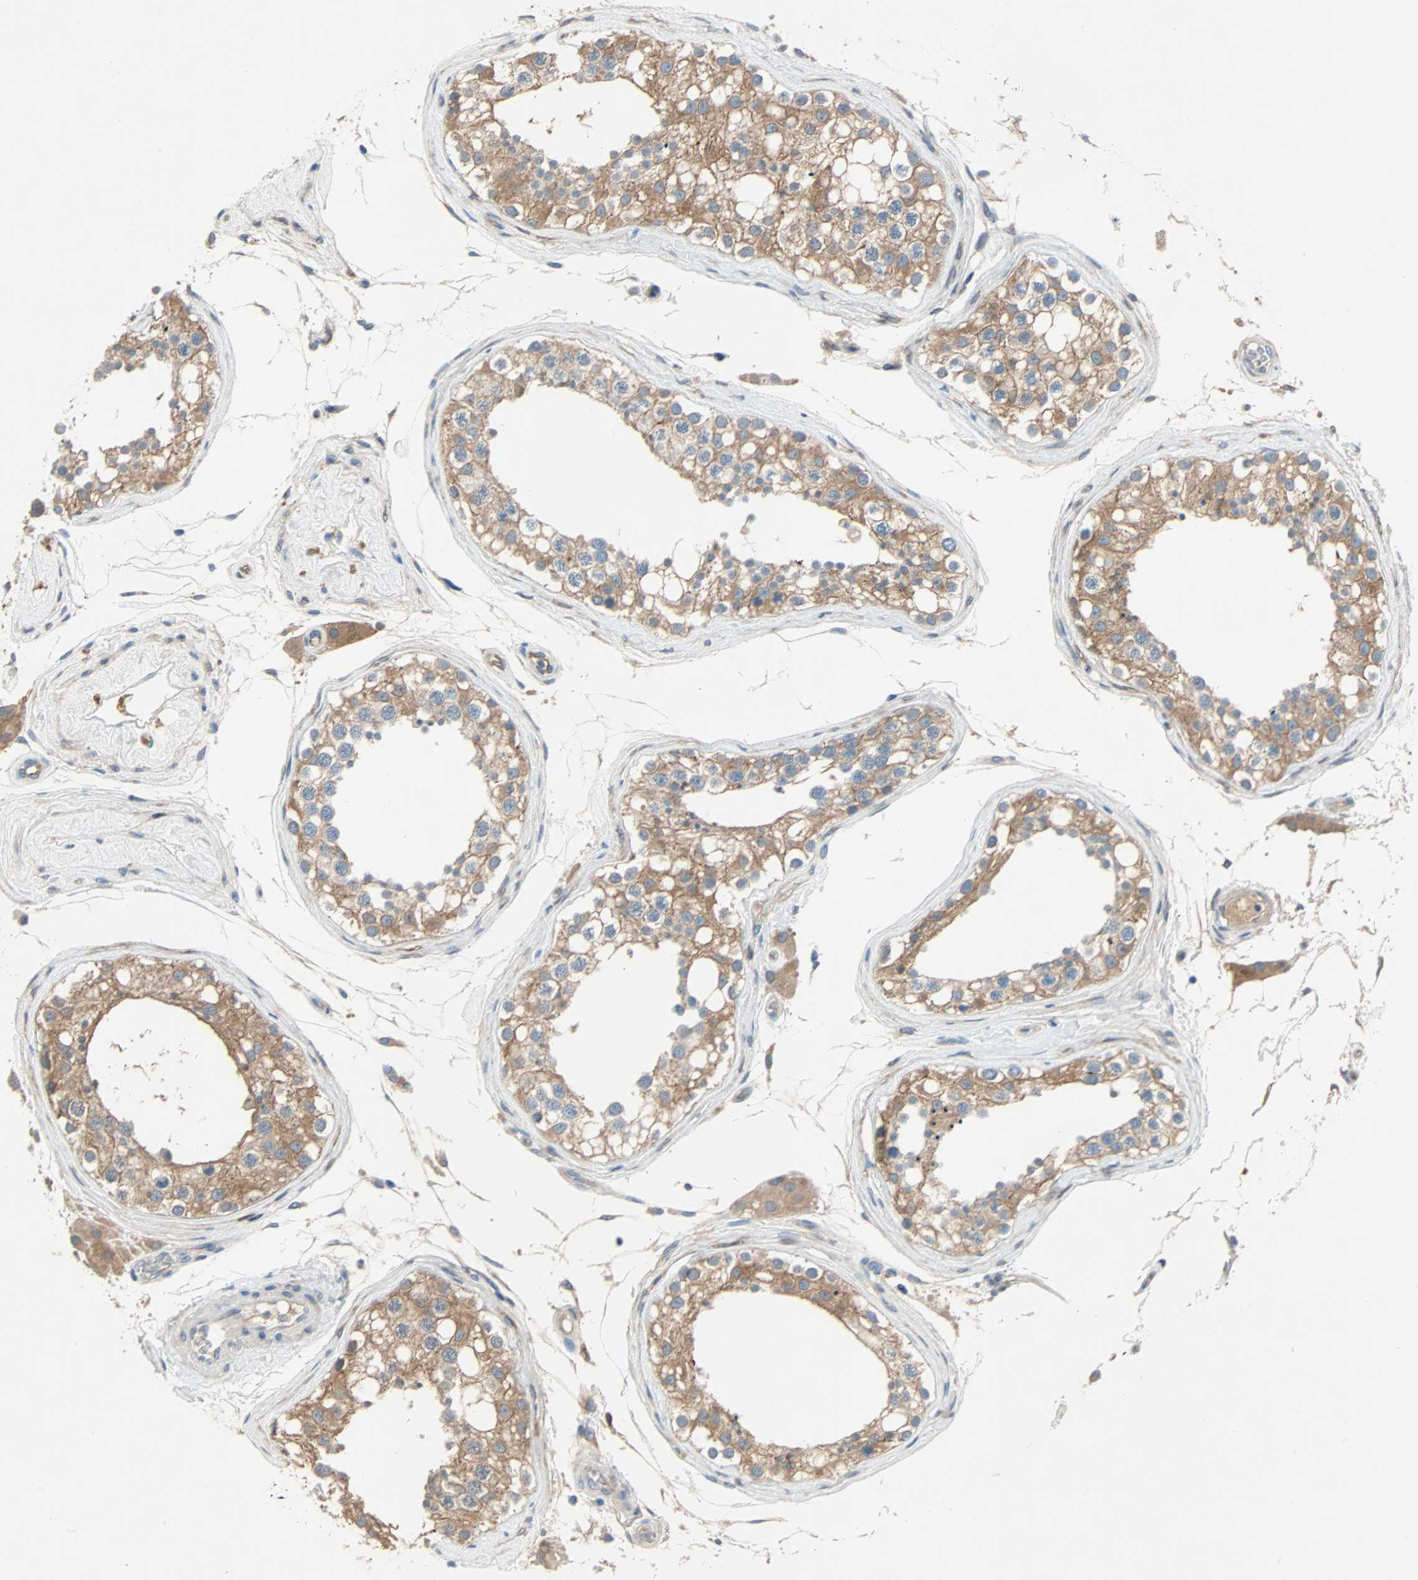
{"staining": {"intensity": "moderate", "quantity": ">75%", "location": "cytoplasmic/membranous"}, "tissue": "testis", "cell_type": "Cells in seminiferous ducts", "image_type": "normal", "snomed": [{"axis": "morphology", "description": "Normal tissue, NOS"}, {"axis": "topography", "description": "Testis"}], "caption": "Cells in seminiferous ducts exhibit medium levels of moderate cytoplasmic/membranous positivity in approximately >75% of cells in unremarkable human testis. (DAB (3,3'-diaminobenzidine) IHC with brightfield microscopy, high magnification).", "gene": "TNFRSF12A", "patient": {"sex": "male", "age": 68}}